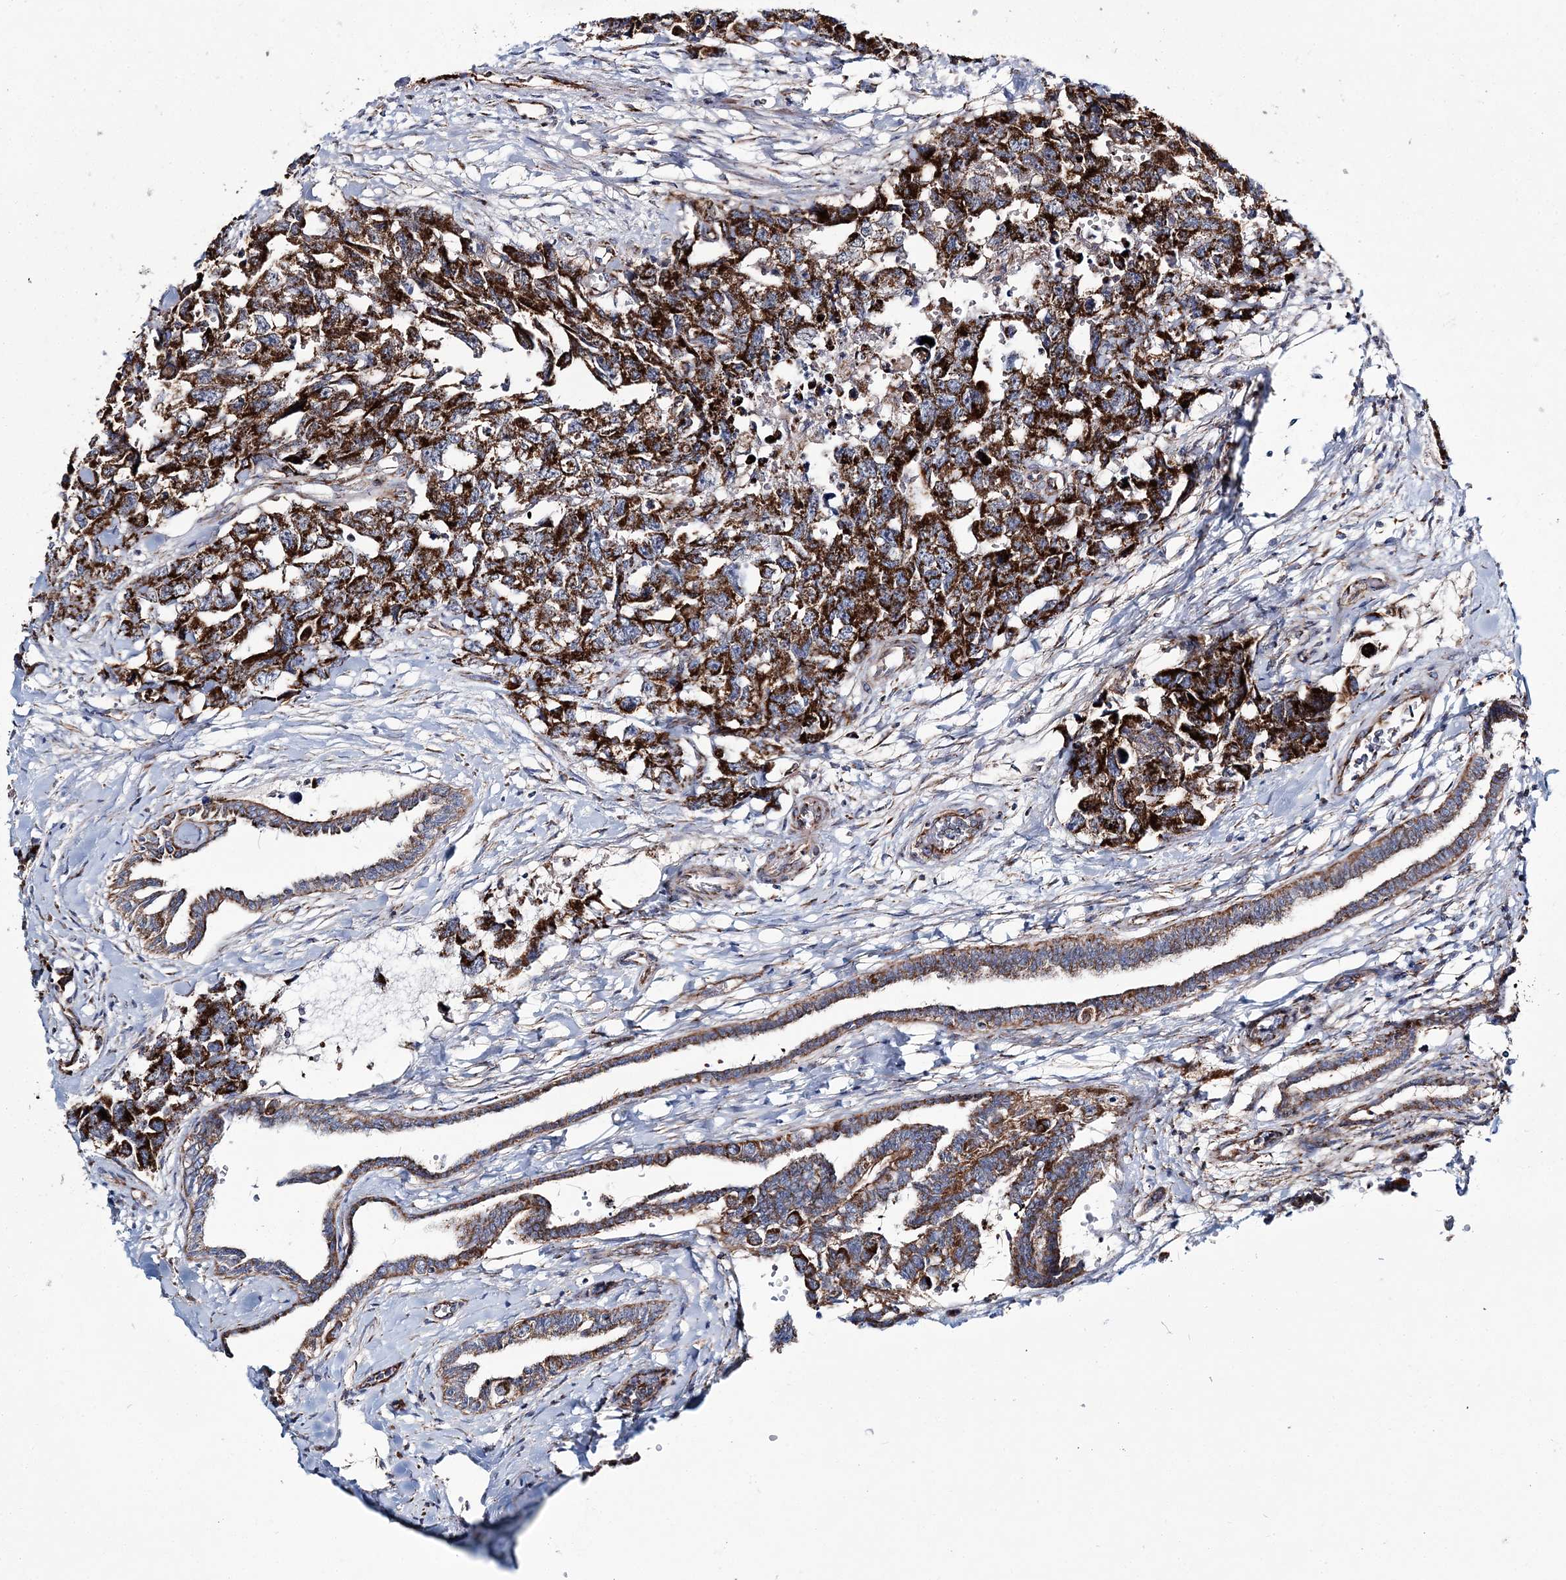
{"staining": {"intensity": "strong", "quantity": "25%-75%", "location": "cytoplasmic/membranous"}, "tissue": "testis cancer", "cell_type": "Tumor cells", "image_type": "cancer", "snomed": [{"axis": "morphology", "description": "Carcinoma, Embryonal, NOS"}, {"axis": "topography", "description": "Testis"}], "caption": "This photomicrograph demonstrates IHC staining of testis embryonal carcinoma, with high strong cytoplasmic/membranous staining in approximately 25%-75% of tumor cells.", "gene": "ARHGAP6", "patient": {"sex": "male", "age": 31}}